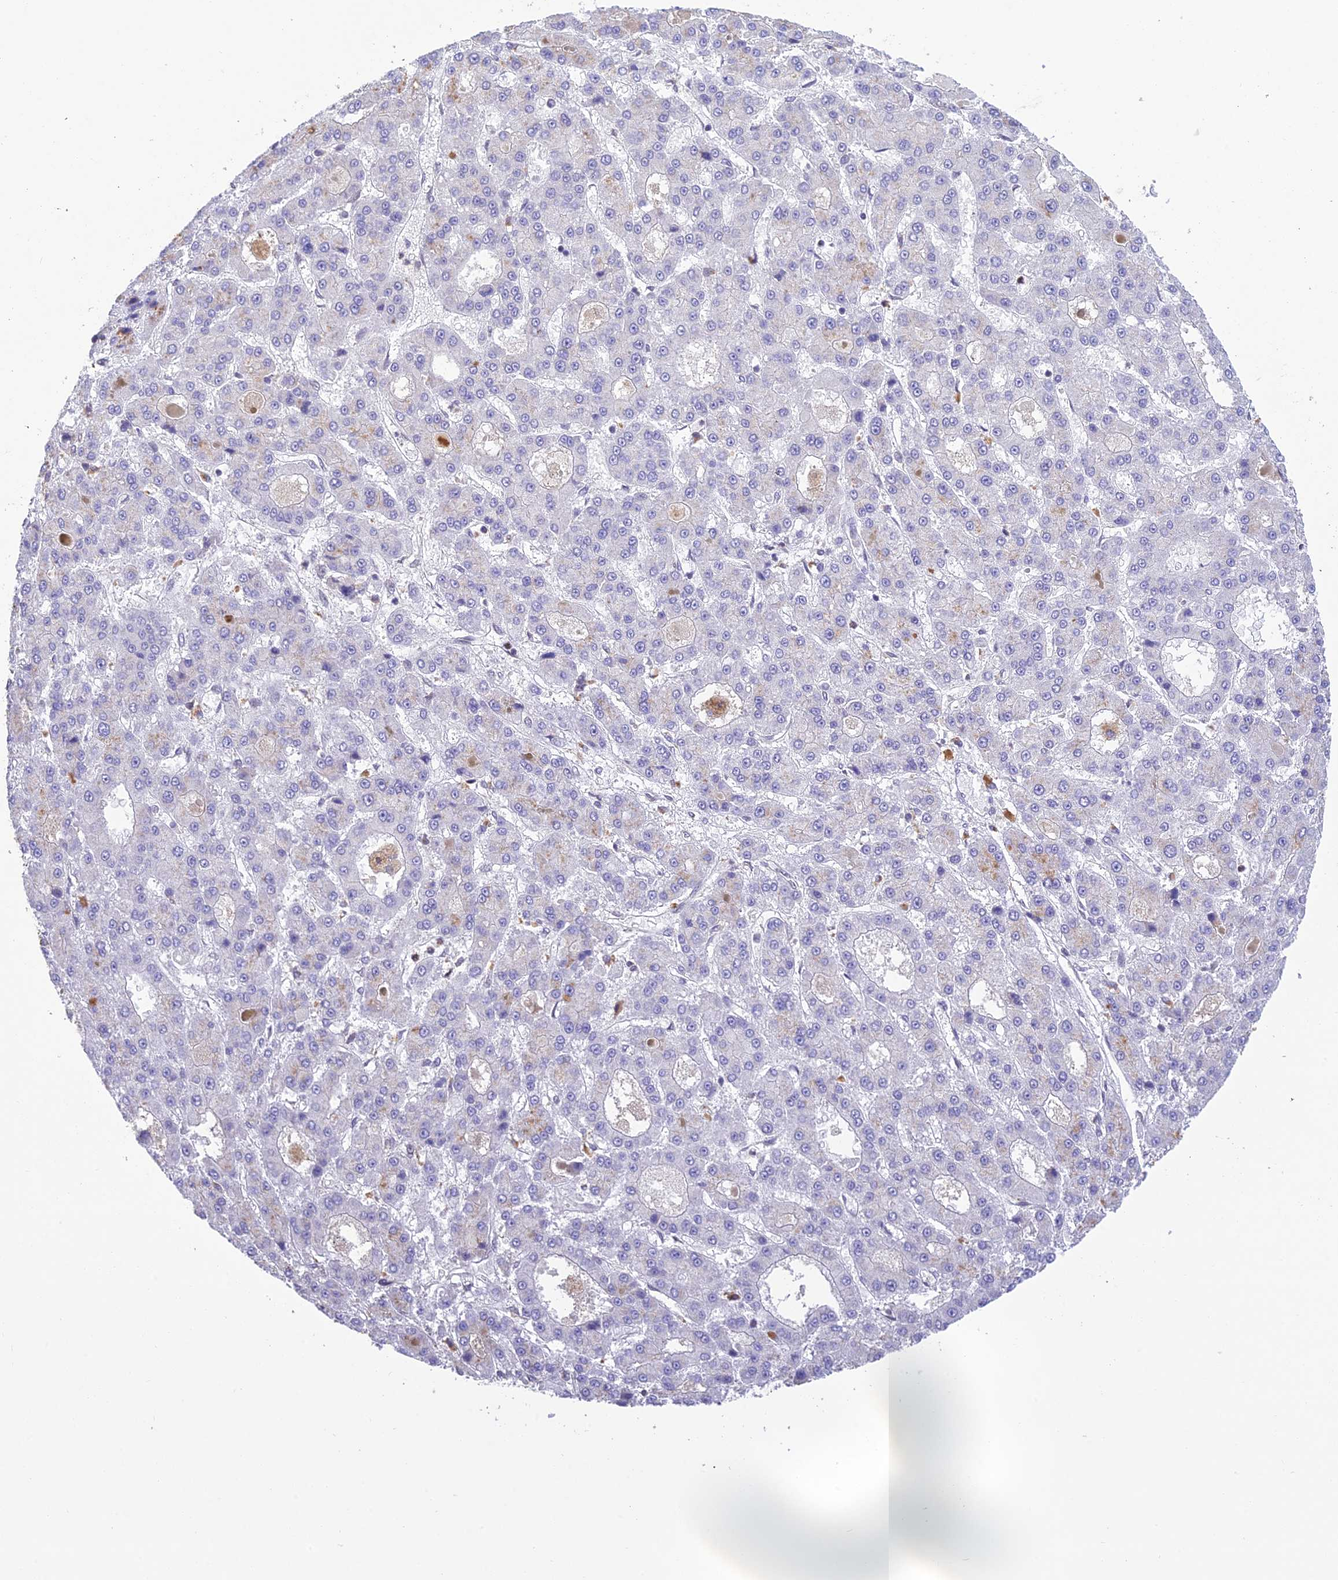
{"staining": {"intensity": "negative", "quantity": "none", "location": "none"}, "tissue": "liver cancer", "cell_type": "Tumor cells", "image_type": "cancer", "snomed": [{"axis": "morphology", "description": "Carcinoma, Hepatocellular, NOS"}, {"axis": "topography", "description": "Liver"}], "caption": "Photomicrograph shows no protein expression in tumor cells of liver hepatocellular carcinoma tissue. (DAB (3,3'-diaminobenzidine) immunohistochemistry with hematoxylin counter stain).", "gene": "BMT2", "patient": {"sex": "male", "age": 70}}